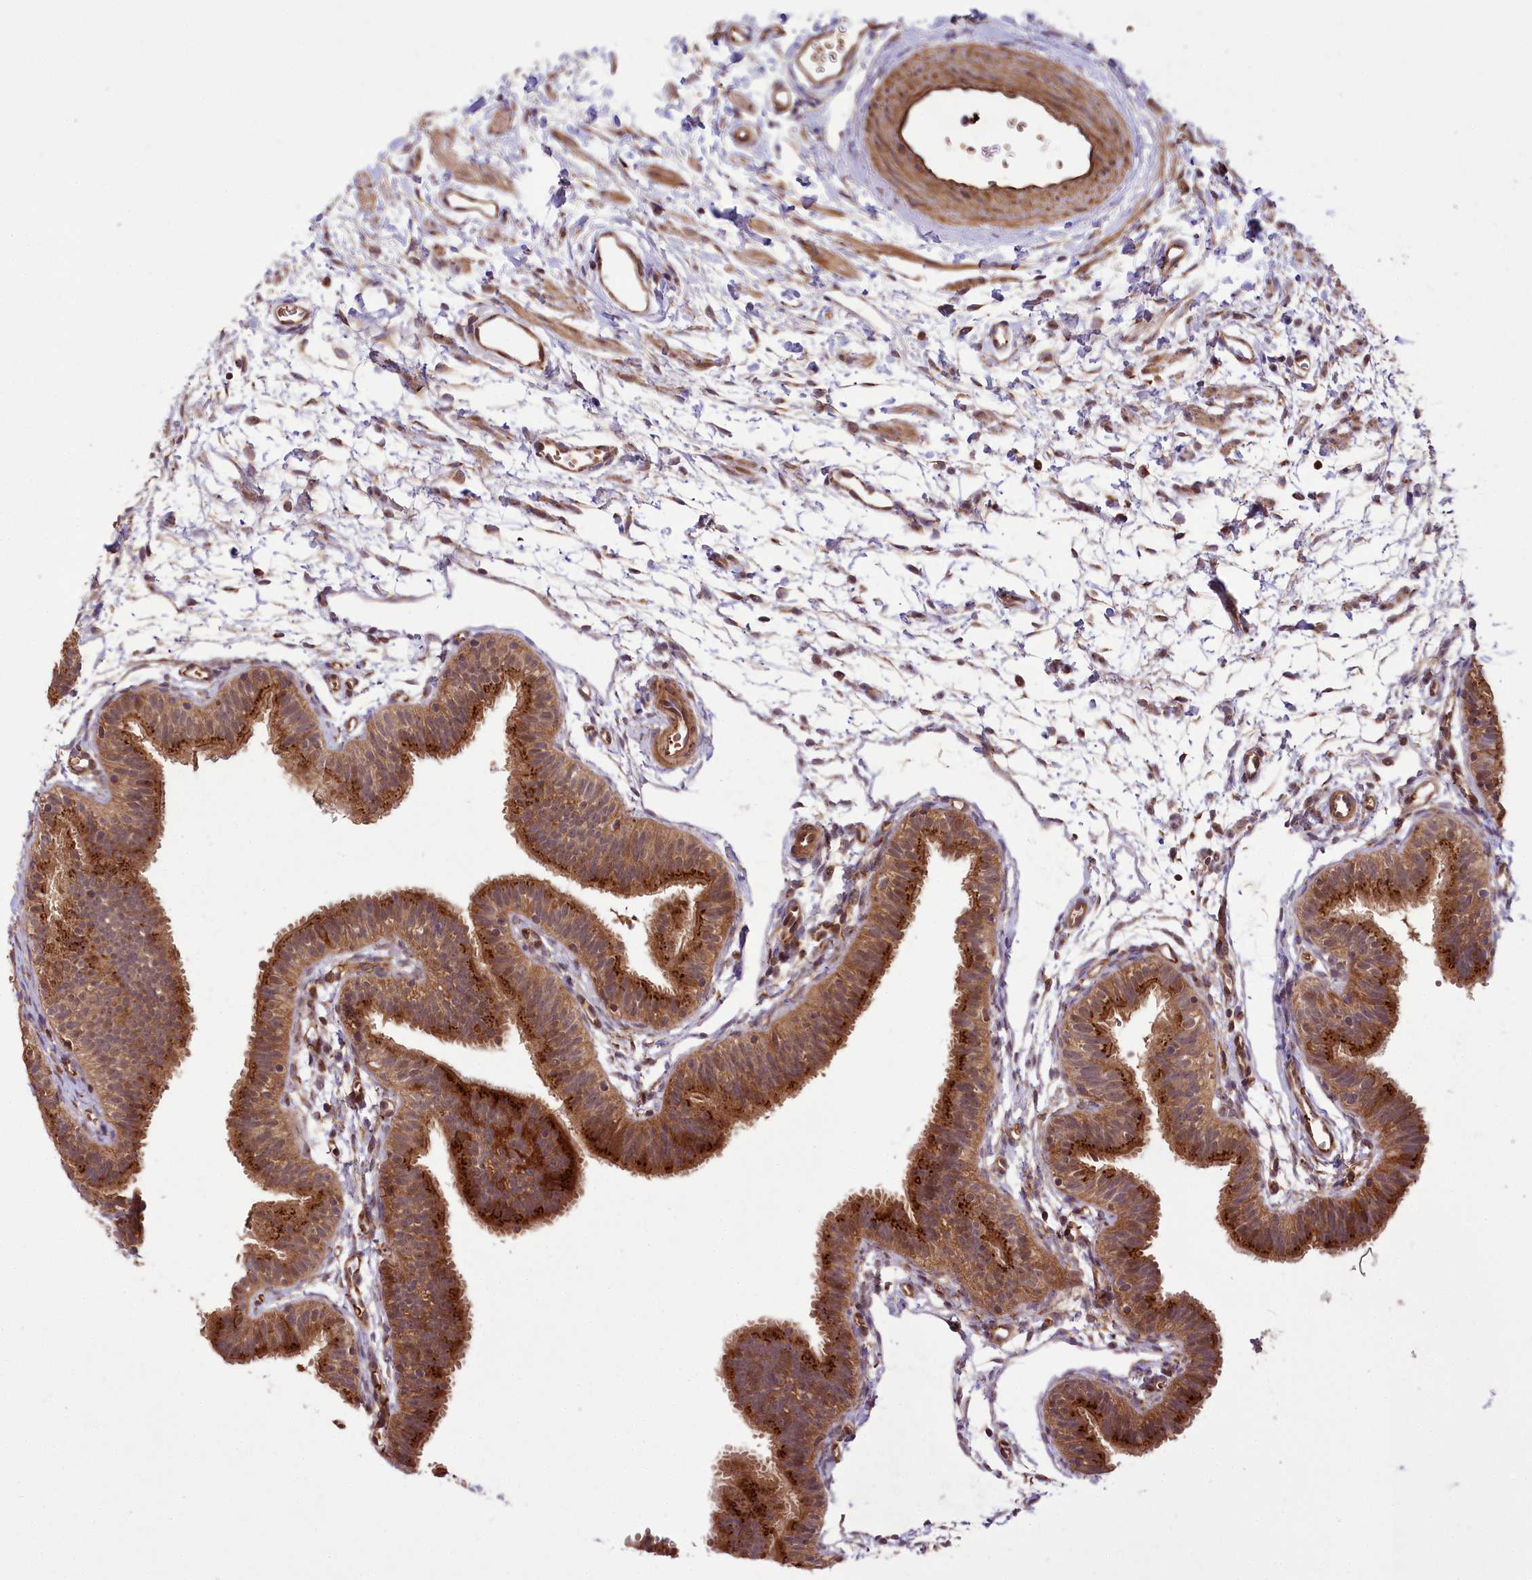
{"staining": {"intensity": "strong", "quantity": ">75%", "location": "cytoplasmic/membranous"}, "tissue": "fallopian tube", "cell_type": "Glandular cells", "image_type": "normal", "snomed": [{"axis": "morphology", "description": "Normal tissue, NOS"}, {"axis": "topography", "description": "Fallopian tube"}], "caption": "This histopathology image exhibits benign fallopian tube stained with IHC to label a protein in brown. The cytoplasmic/membranous of glandular cells show strong positivity for the protein. Nuclei are counter-stained blue.", "gene": "CARD19", "patient": {"sex": "female", "age": 35}}